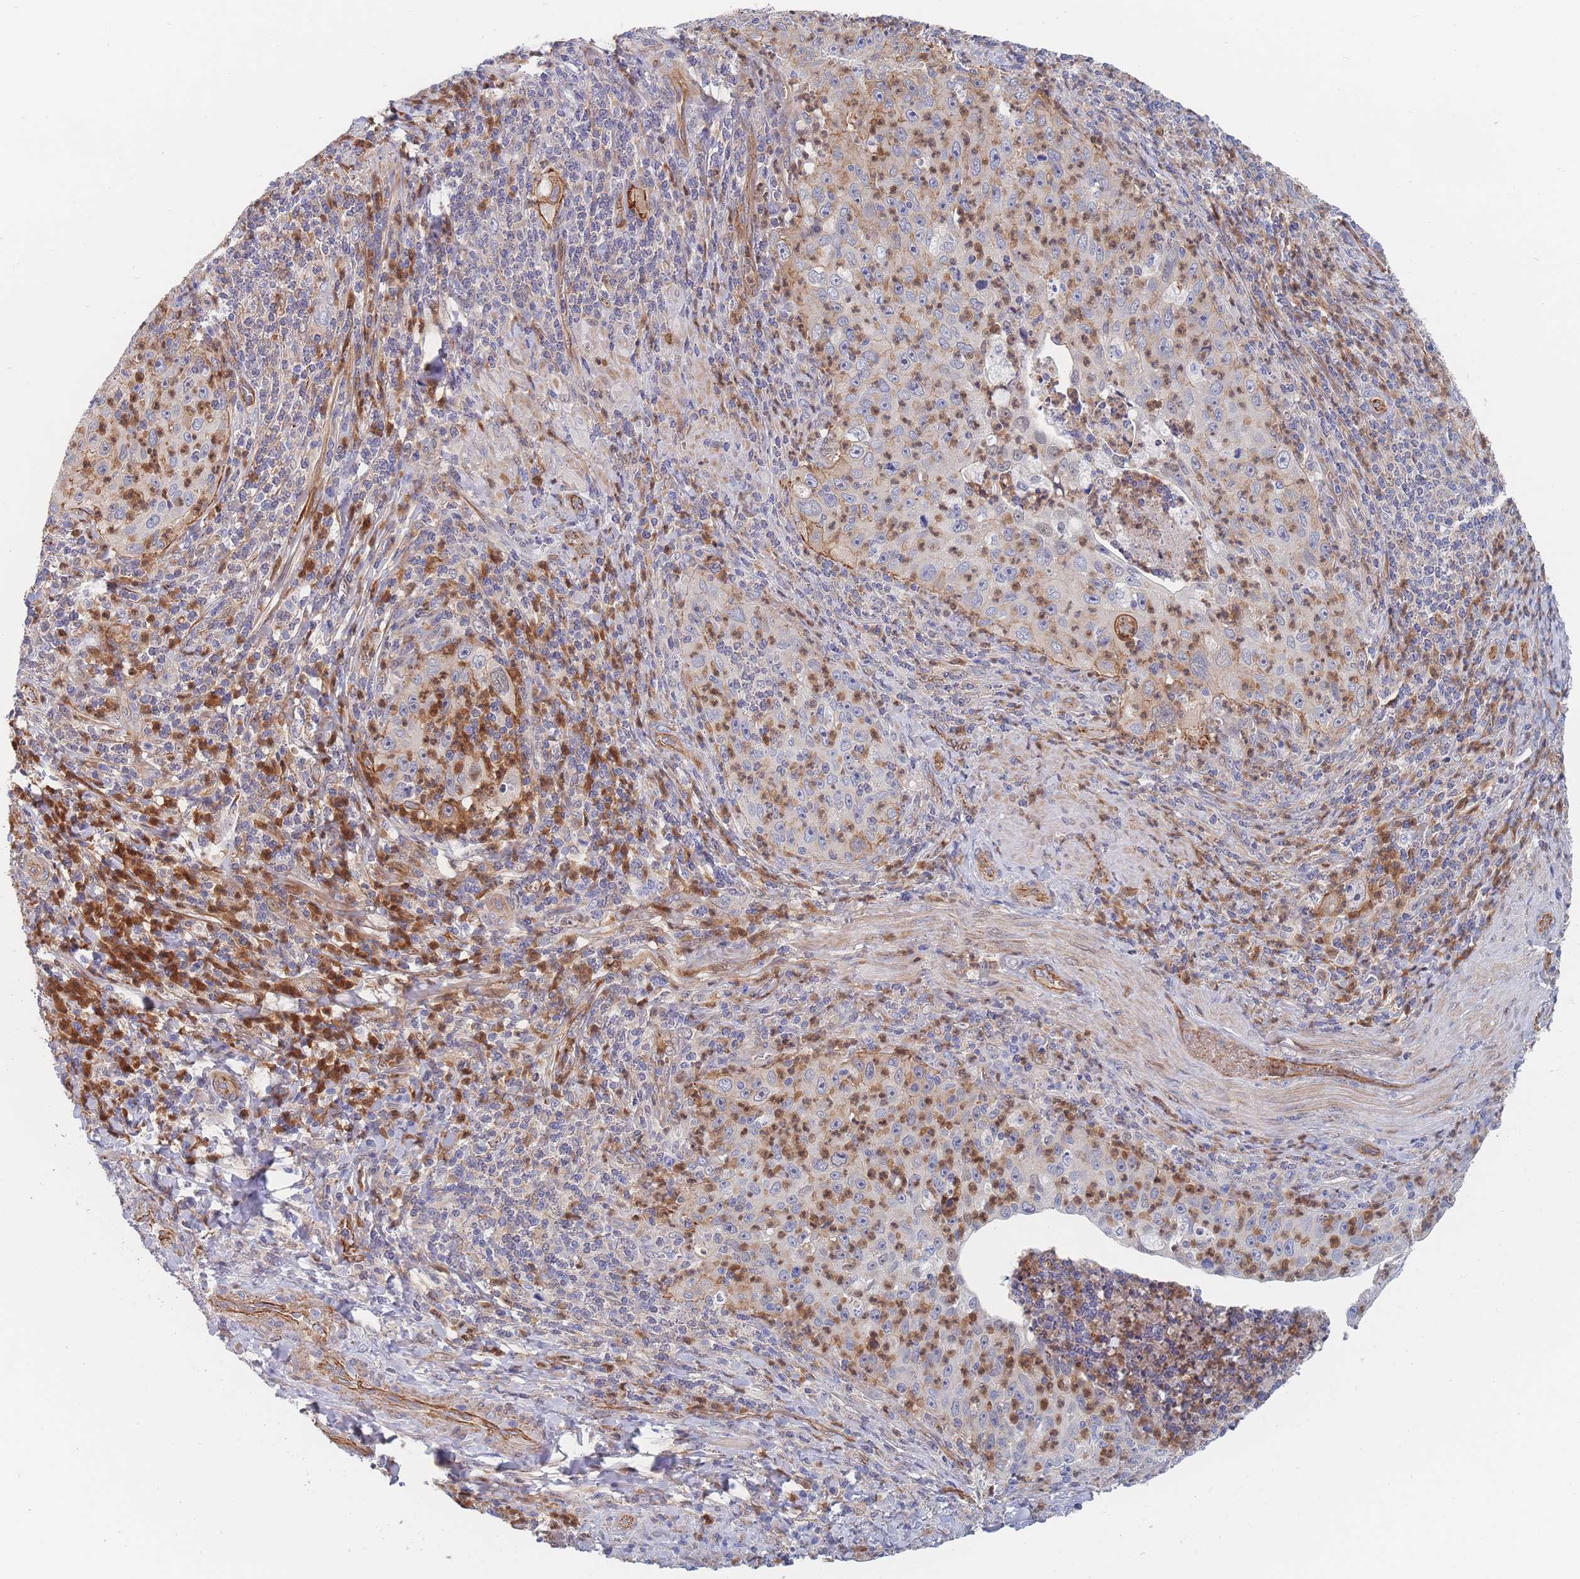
{"staining": {"intensity": "moderate", "quantity": "<25%", "location": "nuclear"}, "tissue": "cervical cancer", "cell_type": "Tumor cells", "image_type": "cancer", "snomed": [{"axis": "morphology", "description": "Squamous cell carcinoma, NOS"}, {"axis": "topography", "description": "Cervix"}], "caption": "Cervical cancer was stained to show a protein in brown. There is low levels of moderate nuclear expression in approximately <25% of tumor cells. The staining was performed using DAB, with brown indicating positive protein expression. Nuclei are stained blue with hematoxylin.", "gene": "G6PC1", "patient": {"sex": "female", "age": 30}}